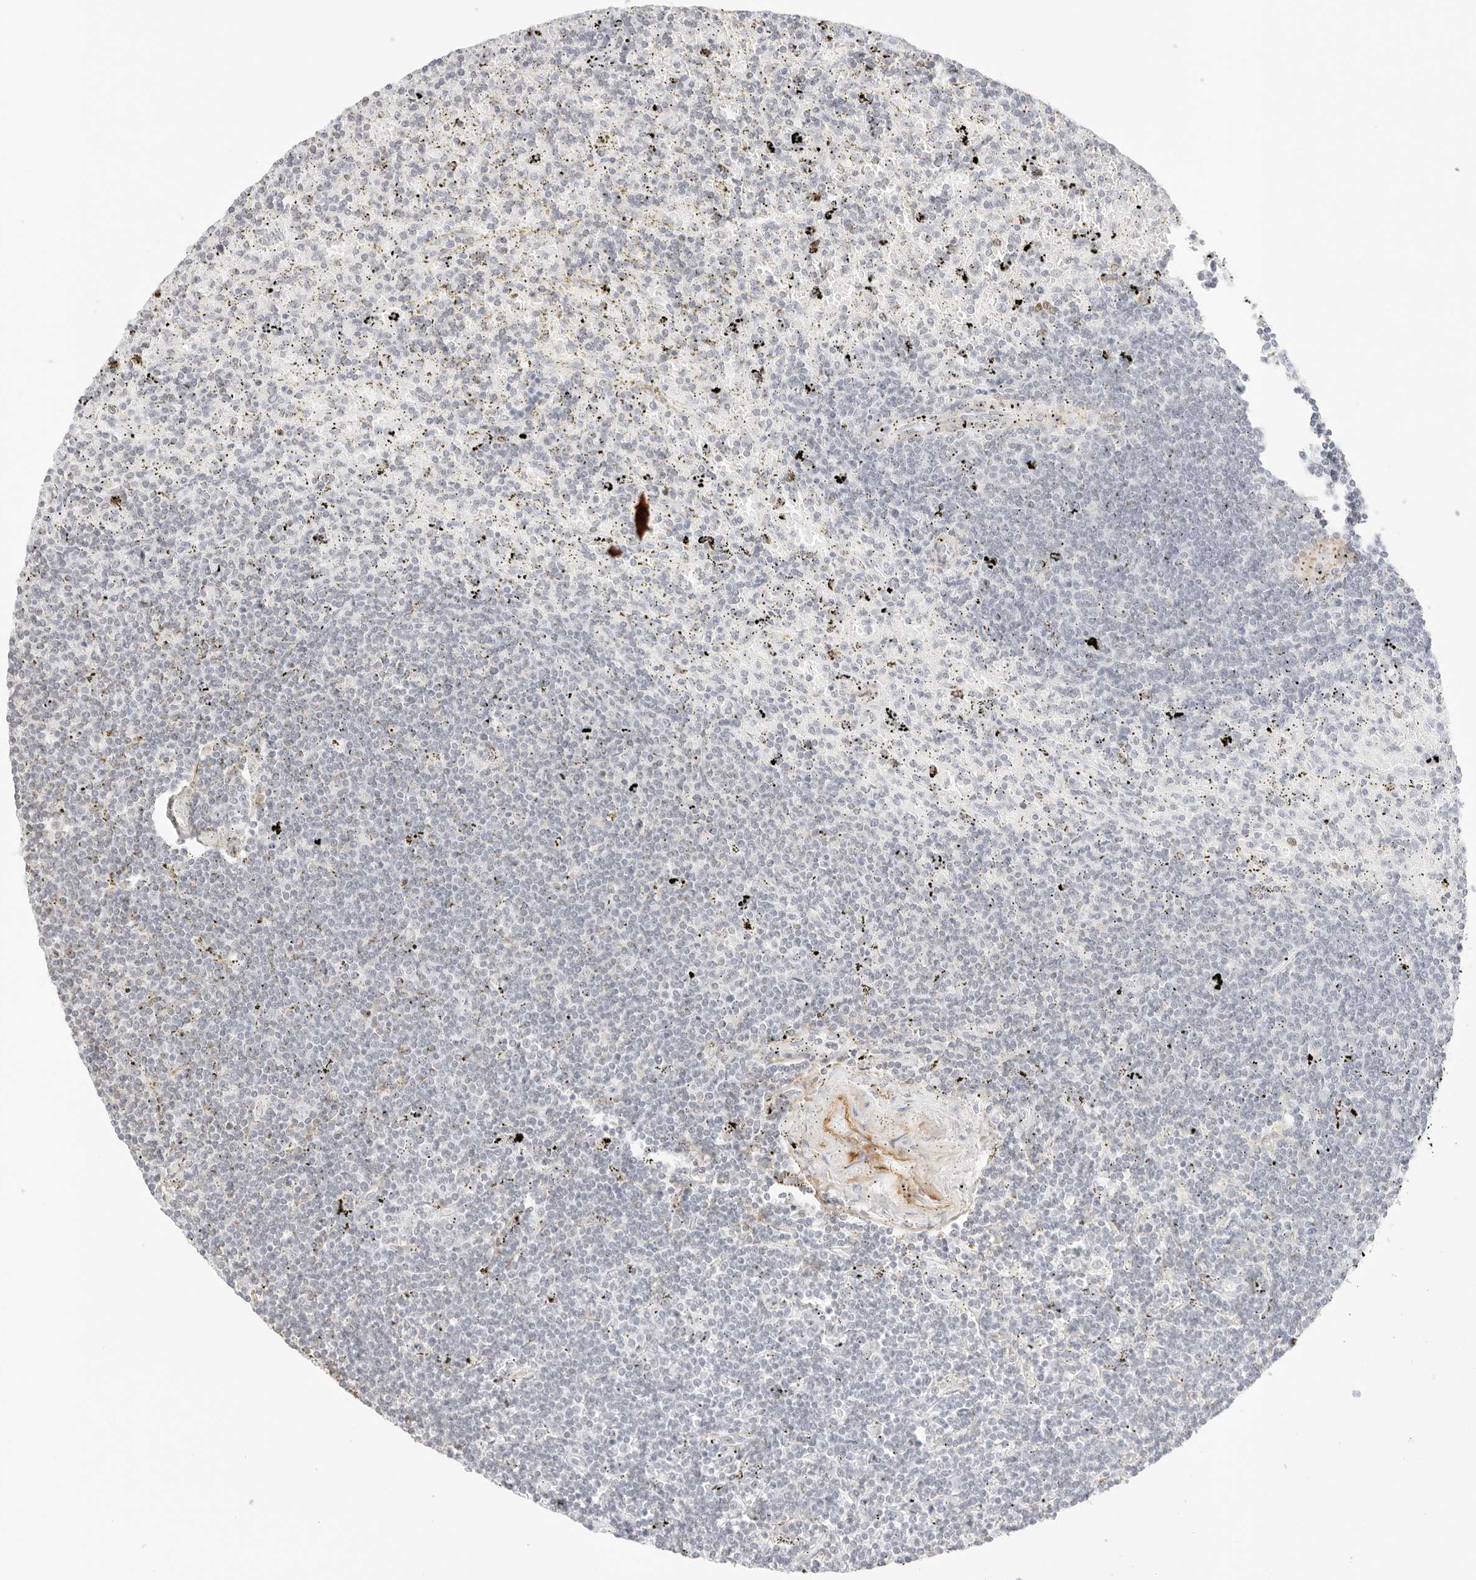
{"staining": {"intensity": "negative", "quantity": "none", "location": "none"}, "tissue": "lymphoma", "cell_type": "Tumor cells", "image_type": "cancer", "snomed": [{"axis": "morphology", "description": "Malignant lymphoma, non-Hodgkin's type, Low grade"}, {"axis": "topography", "description": "Spleen"}], "caption": "An image of human malignant lymphoma, non-Hodgkin's type (low-grade) is negative for staining in tumor cells. (IHC, brightfield microscopy, high magnification).", "gene": "FBLN5", "patient": {"sex": "male", "age": 76}}